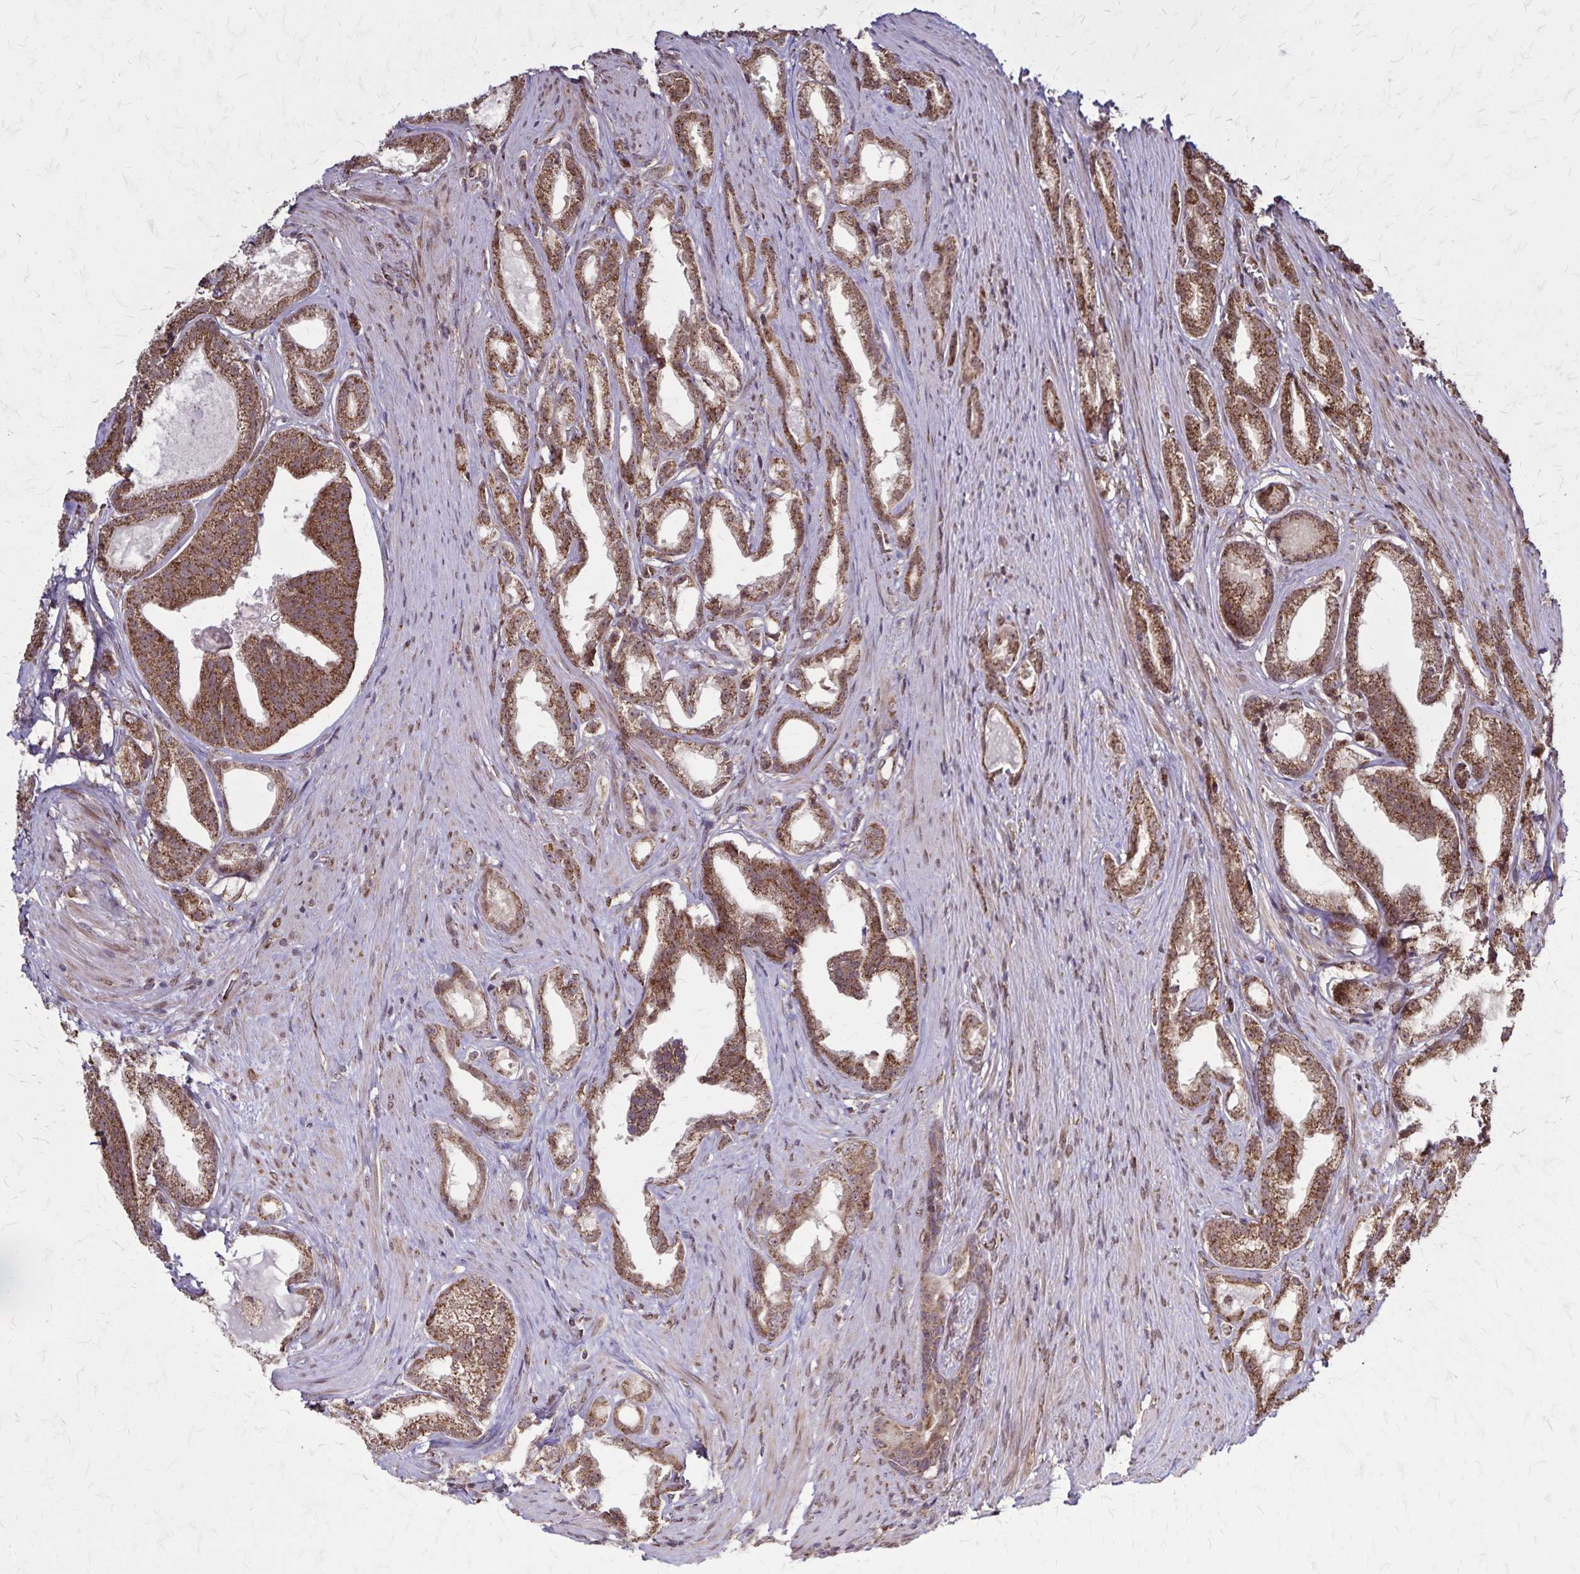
{"staining": {"intensity": "strong", "quantity": ">75%", "location": "cytoplasmic/membranous"}, "tissue": "prostate cancer", "cell_type": "Tumor cells", "image_type": "cancer", "snomed": [{"axis": "morphology", "description": "Adenocarcinoma, Low grade"}, {"axis": "topography", "description": "Prostate"}], "caption": "Prostate cancer stained with a protein marker exhibits strong staining in tumor cells.", "gene": "NFS1", "patient": {"sex": "male", "age": 65}}